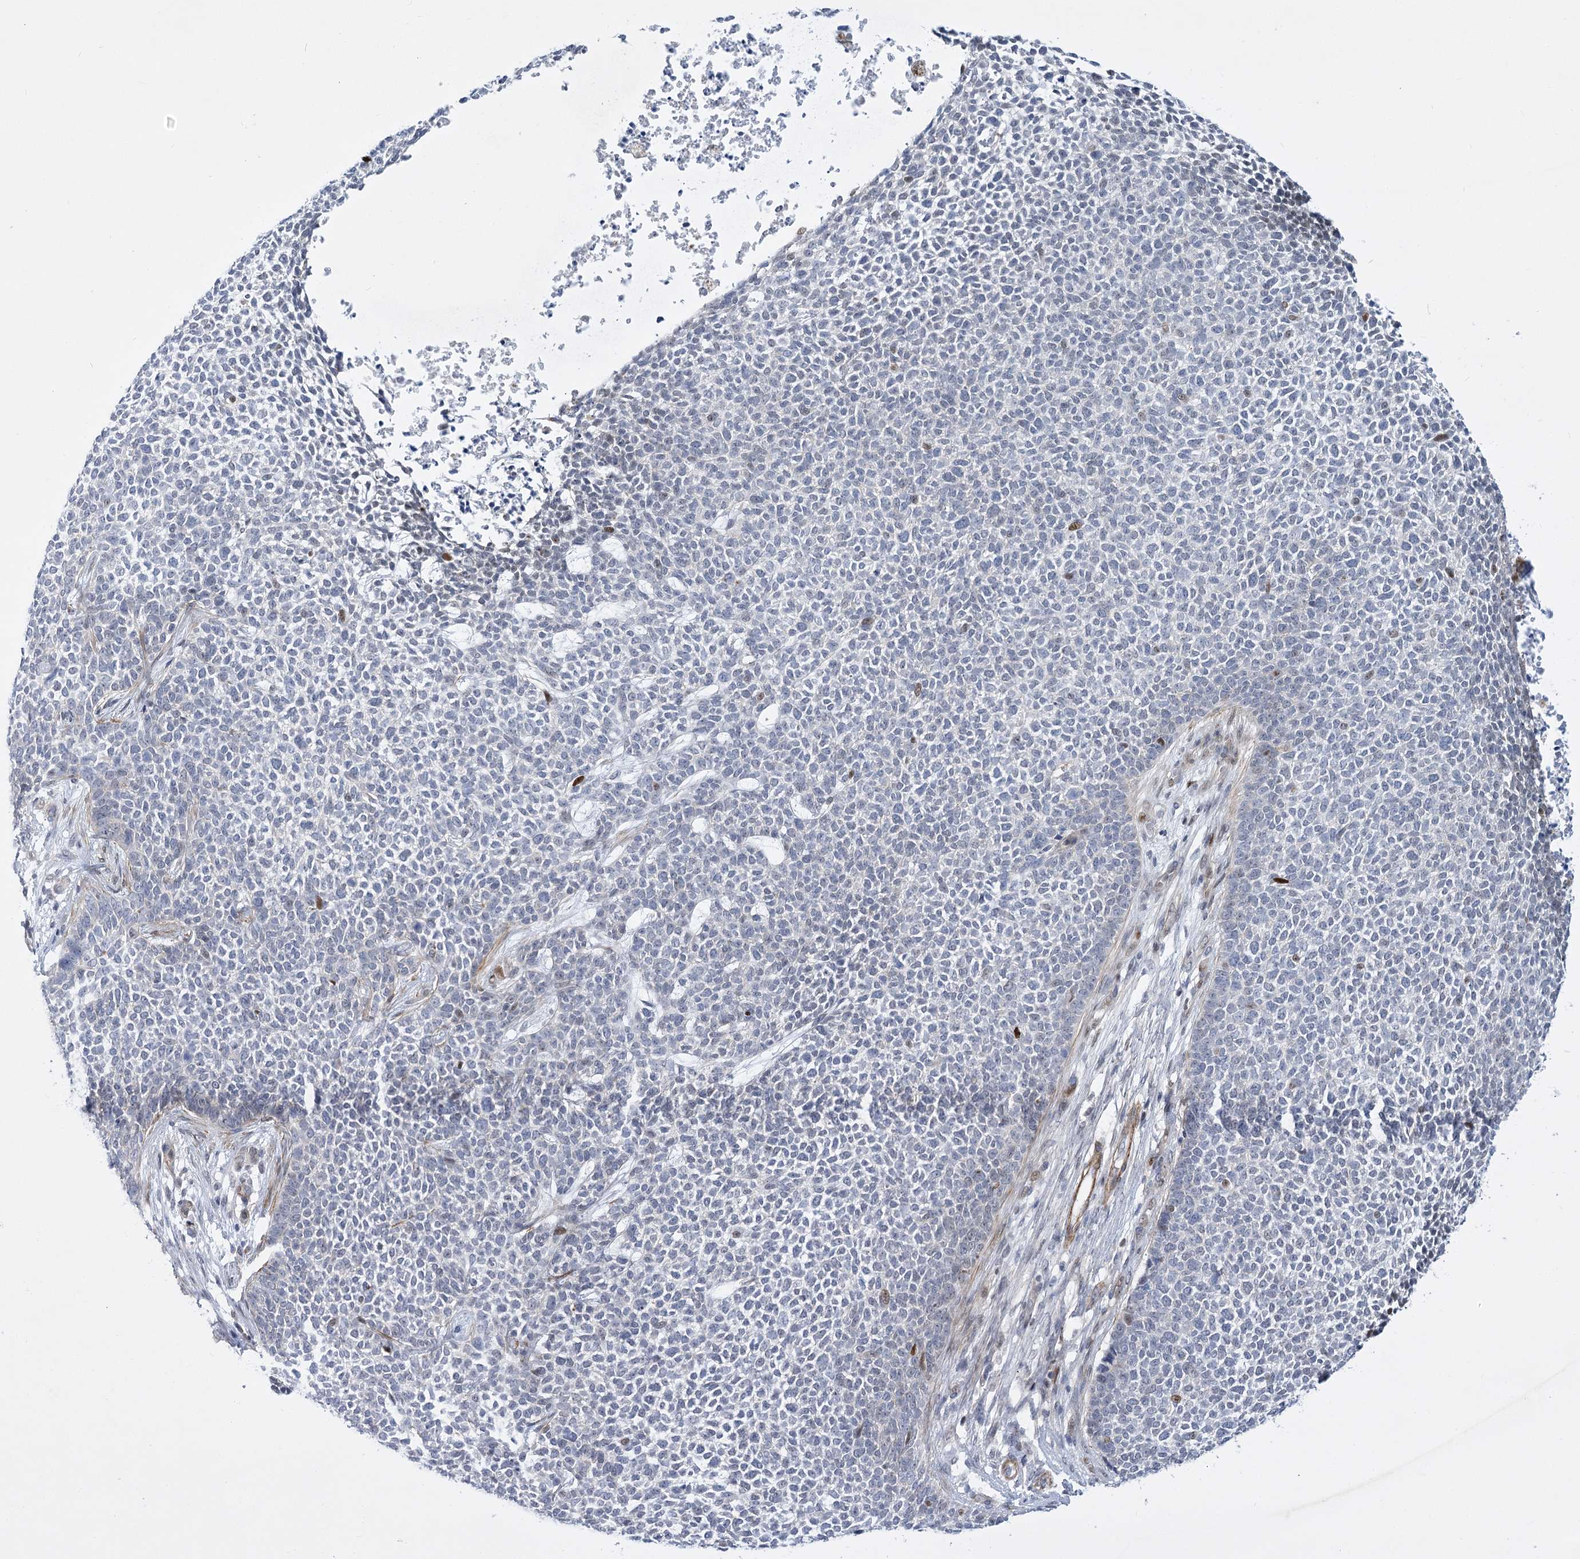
{"staining": {"intensity": "moderate", "quantity": "<25%", "location": "nuclear"}, "tissue": "skin cancer", "cell_type": "Tumor cells", "image_type": "cancer", "snomed": [{"axis": "morphology", "description": "Basal cell carcinoma"}, {"axis": "topography", "description": "Skin"}], "caption": "High-magnification brightfield microscopy of skin cancer (basal cell carcinoma) stained with DAB (brown) and counterstained with hematoxylin (blue). tumor cells exhibit moderate nuclear expression is seen in about<25% of cells.", "gene": "ARSI", "patient": {"sex": "female", "age": 84}}